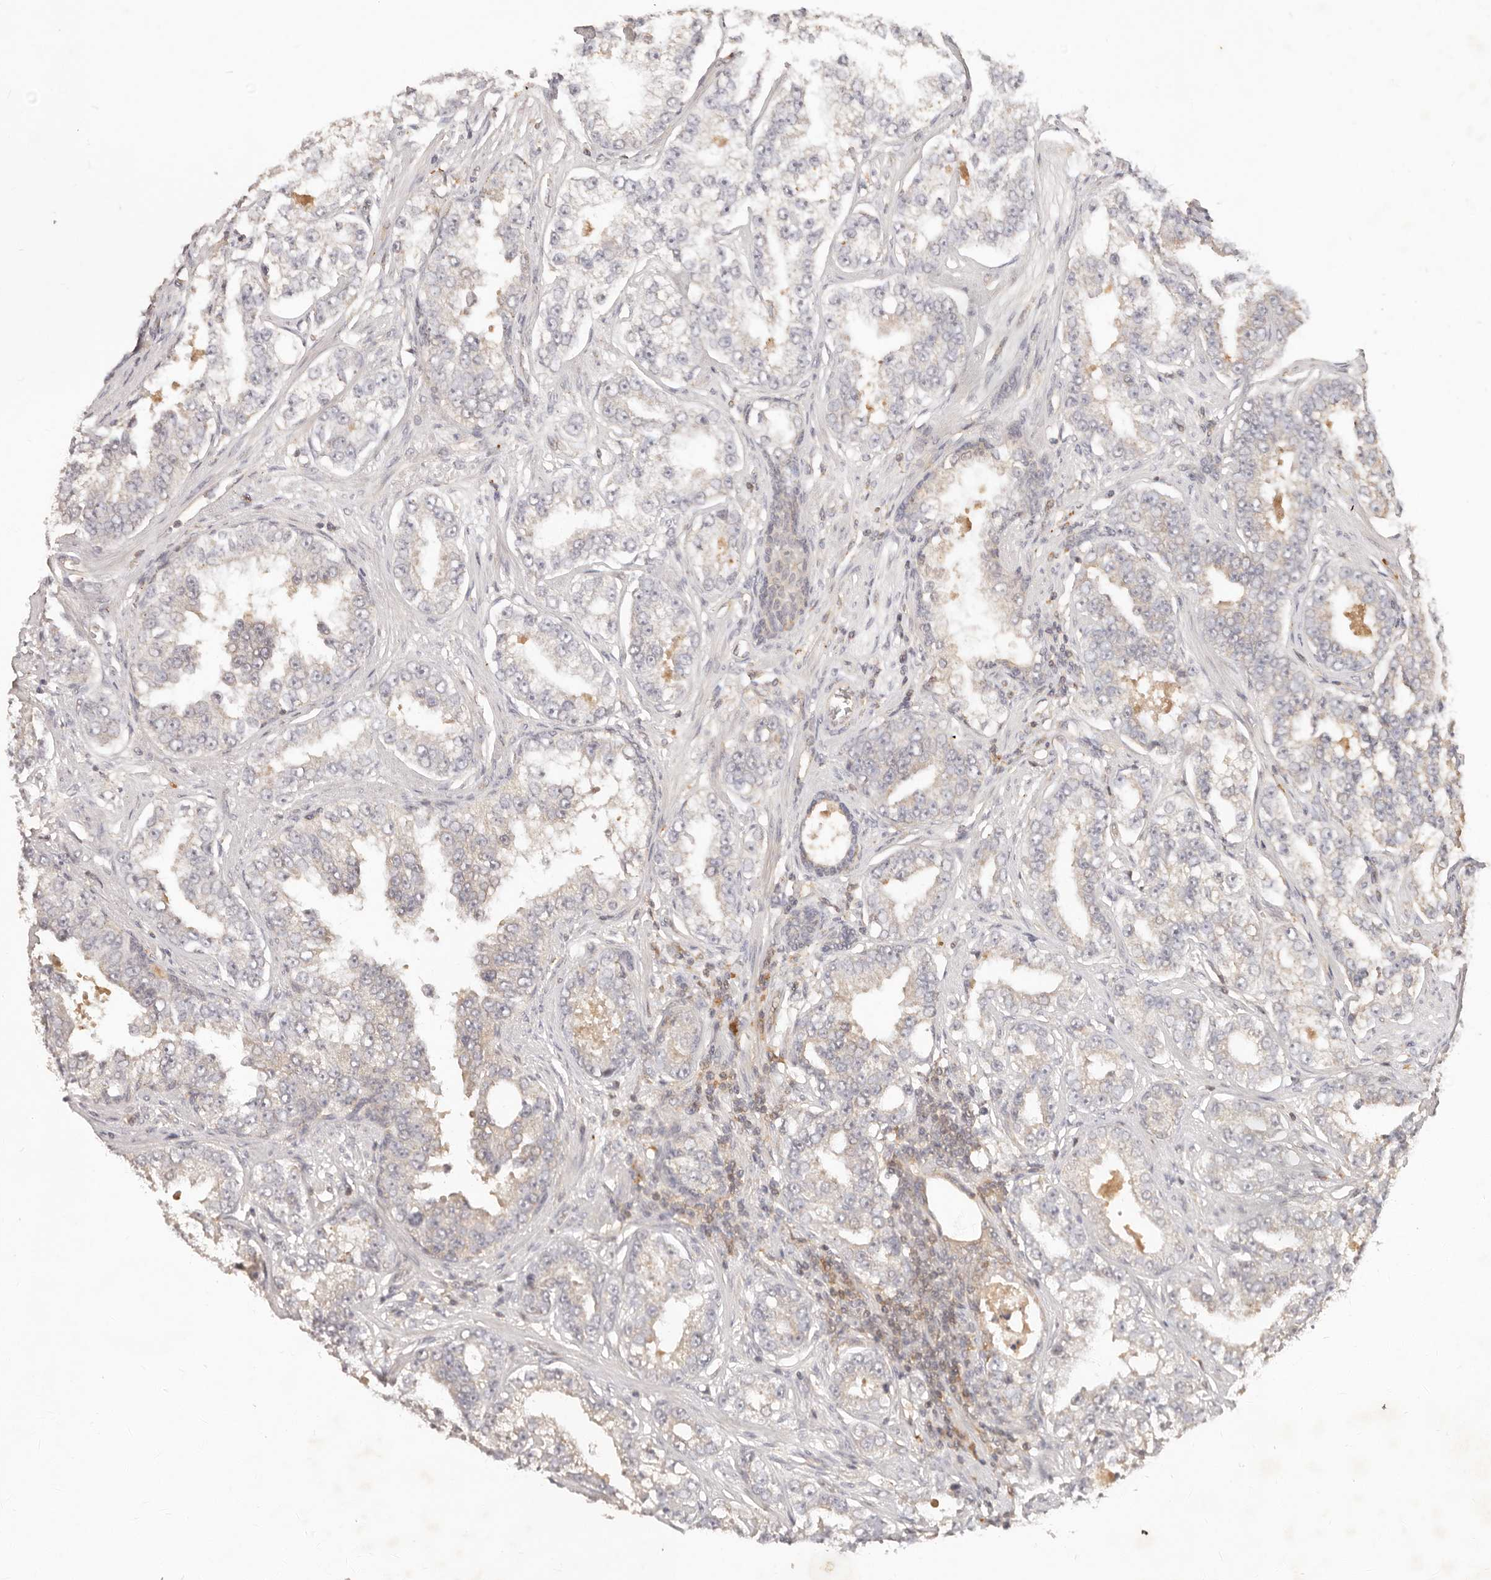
{"staining": {"intensity": "negative", "quantity": "none", "location": "none"}, "tissue": "prostate cancer", "cell_type": "Tumor cells", "image_type": "cancer", "snomed": [{"axis": "morphology", "description": "Normal tissue, NOS"}, {"axis": "morphology", "description": "Adenocarcinoma, High grade"}, {"axis": "topography", "description": "Prostate"}], "caption": "Immunohistochemical staining of high-grade adenocarcinoma (prostate) reveals no significant positivity in tumor cells.", "gene": "NECAP2", "patient": {"sex": "male", "age": 83}}